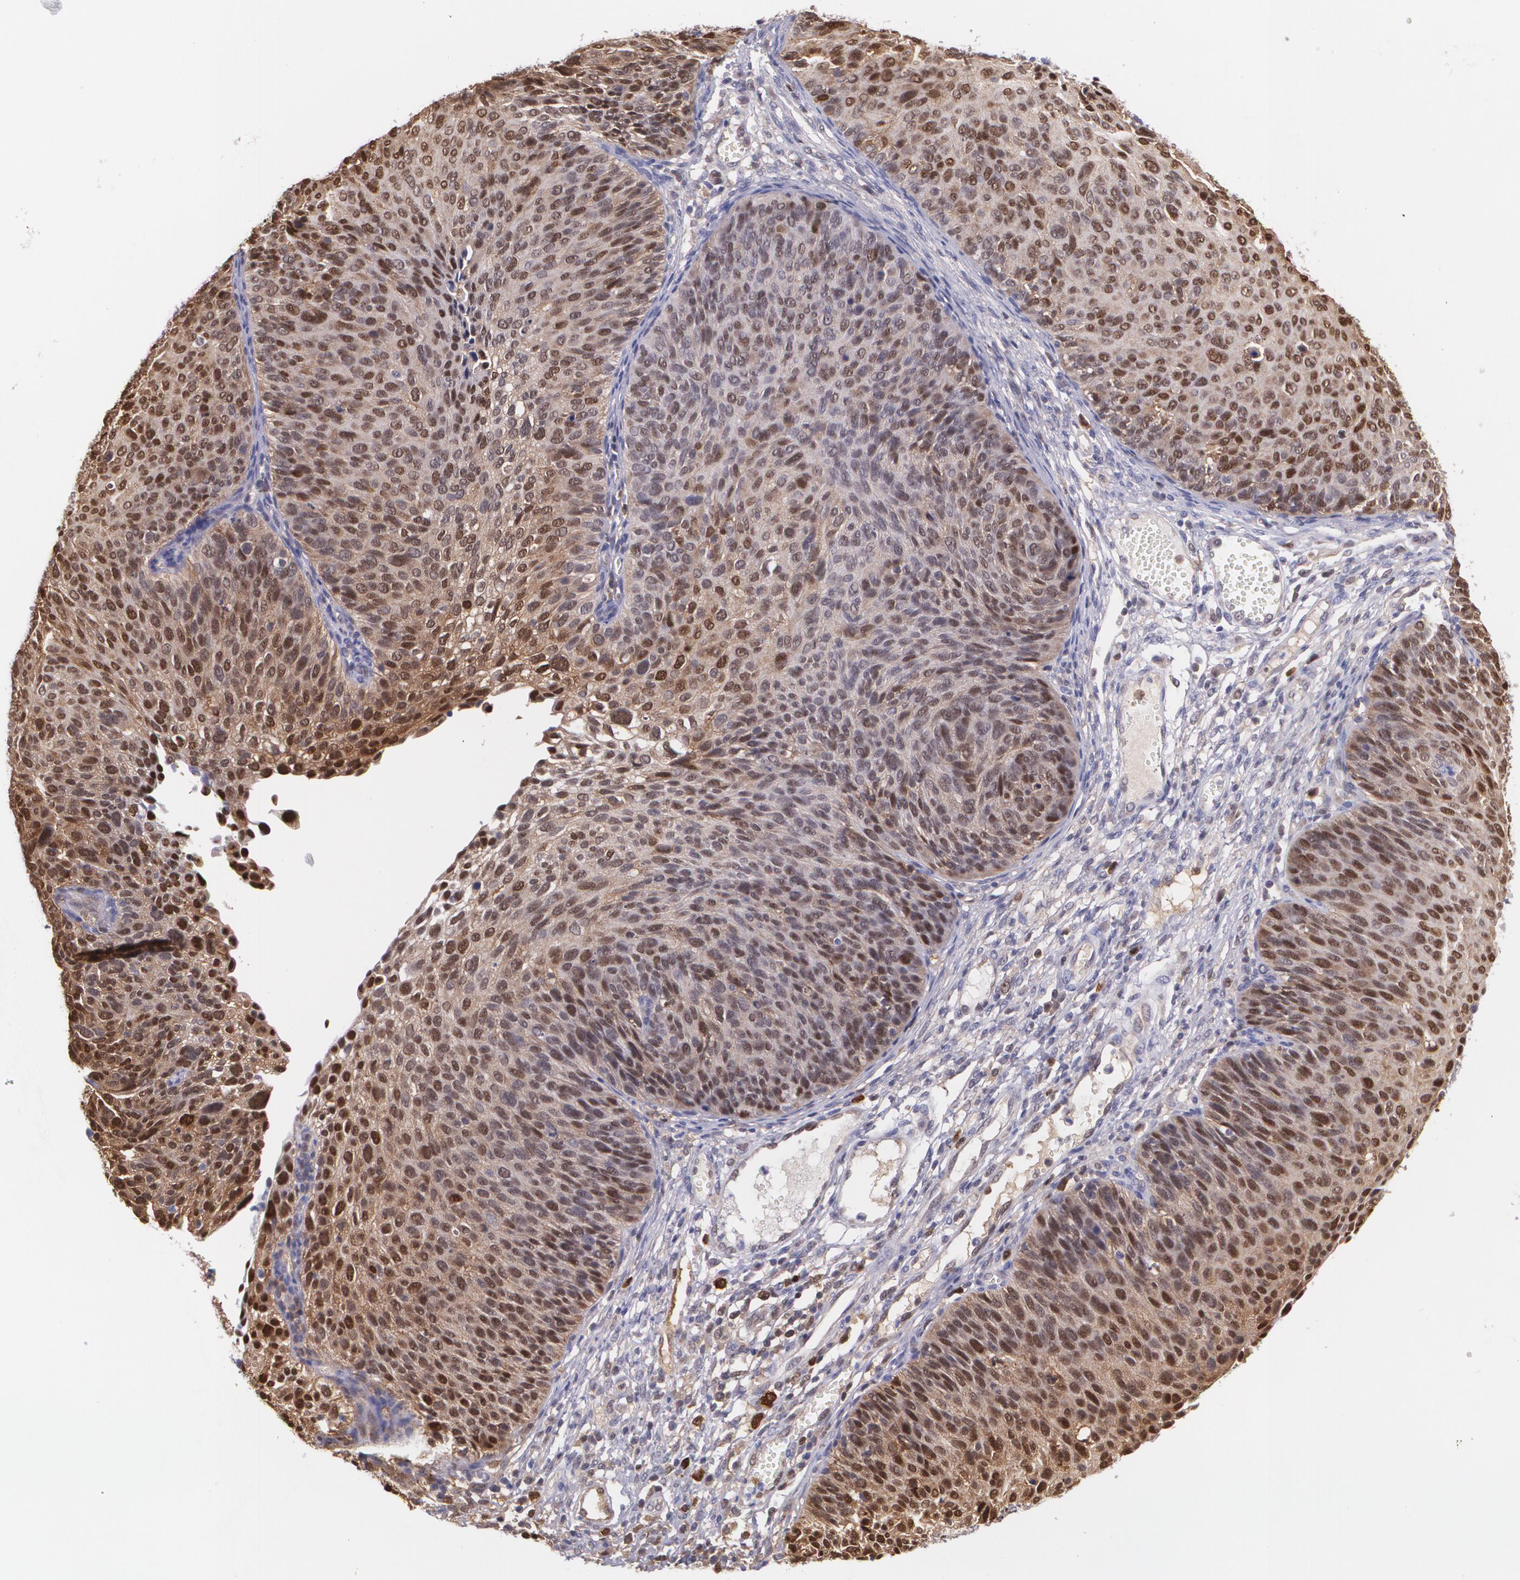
{"staining": {"intensity": "strong", "quantity": ">75%", "location": "cytoplasmic/membranous,nuclear"}, "tissue": "cervical cancer", "cell_type": "Tumor cells", "image_type": "cancer", "snomed": [{"axis": "morphology", "description": "Squamous cell carcinoma, NOS"}, {"axis": "topography", "description": "Cervix"}], "caption": "An immunohistochemistry image of tumor tissue is shown. Protein staining in brown highlights strong cytoplasmic/membranous and nuclear positivity in squamous cell carcinoma (cervical) within tumor cells. The staining was performed using DAB to visualize the protein expression in brown, while the nuclei were stained in blue with hematoxylin (Magnification: 20x).", "gene": "HSPH1", "patient": {"sex": "female", "age": 36}}